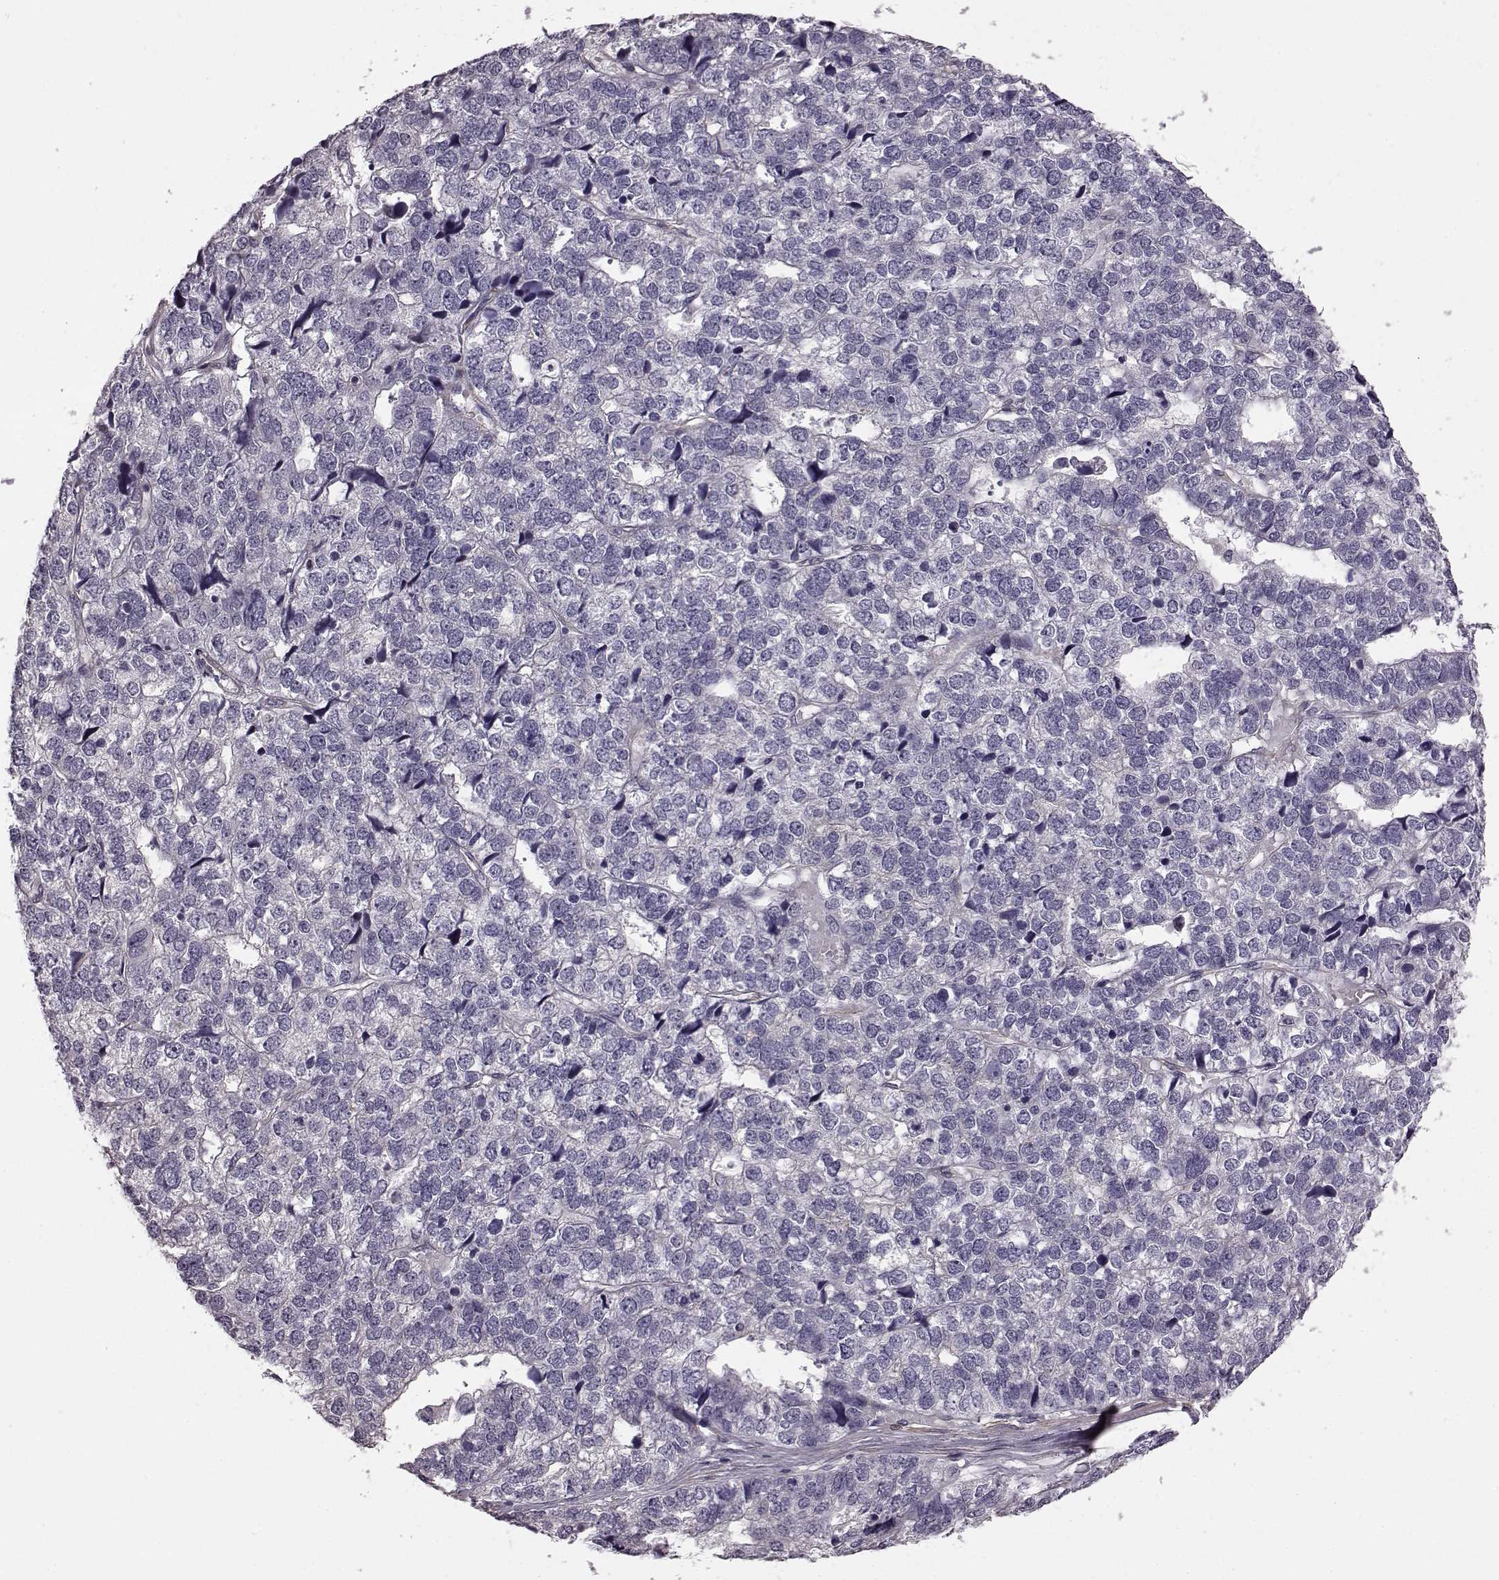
{"staining": {"intensity": "negative", "quantity": "none", "location": "none"}, "tissue": "stomach cancer", "cell_type": "Tumor cells", "image_type": "cancer", "snomed": [{"axis": "morphology", "description": "Adenocarcinoma, NOS"}, {"axis": "topography", "description": "Stomach"}], "caption": "Human stomach cancer (adenocarcinoma) stained for a protein using IHC demonstrates no expression in tumor cells.", "gene": "GRK1", "patient": {"sex": "male", "age": 69}}